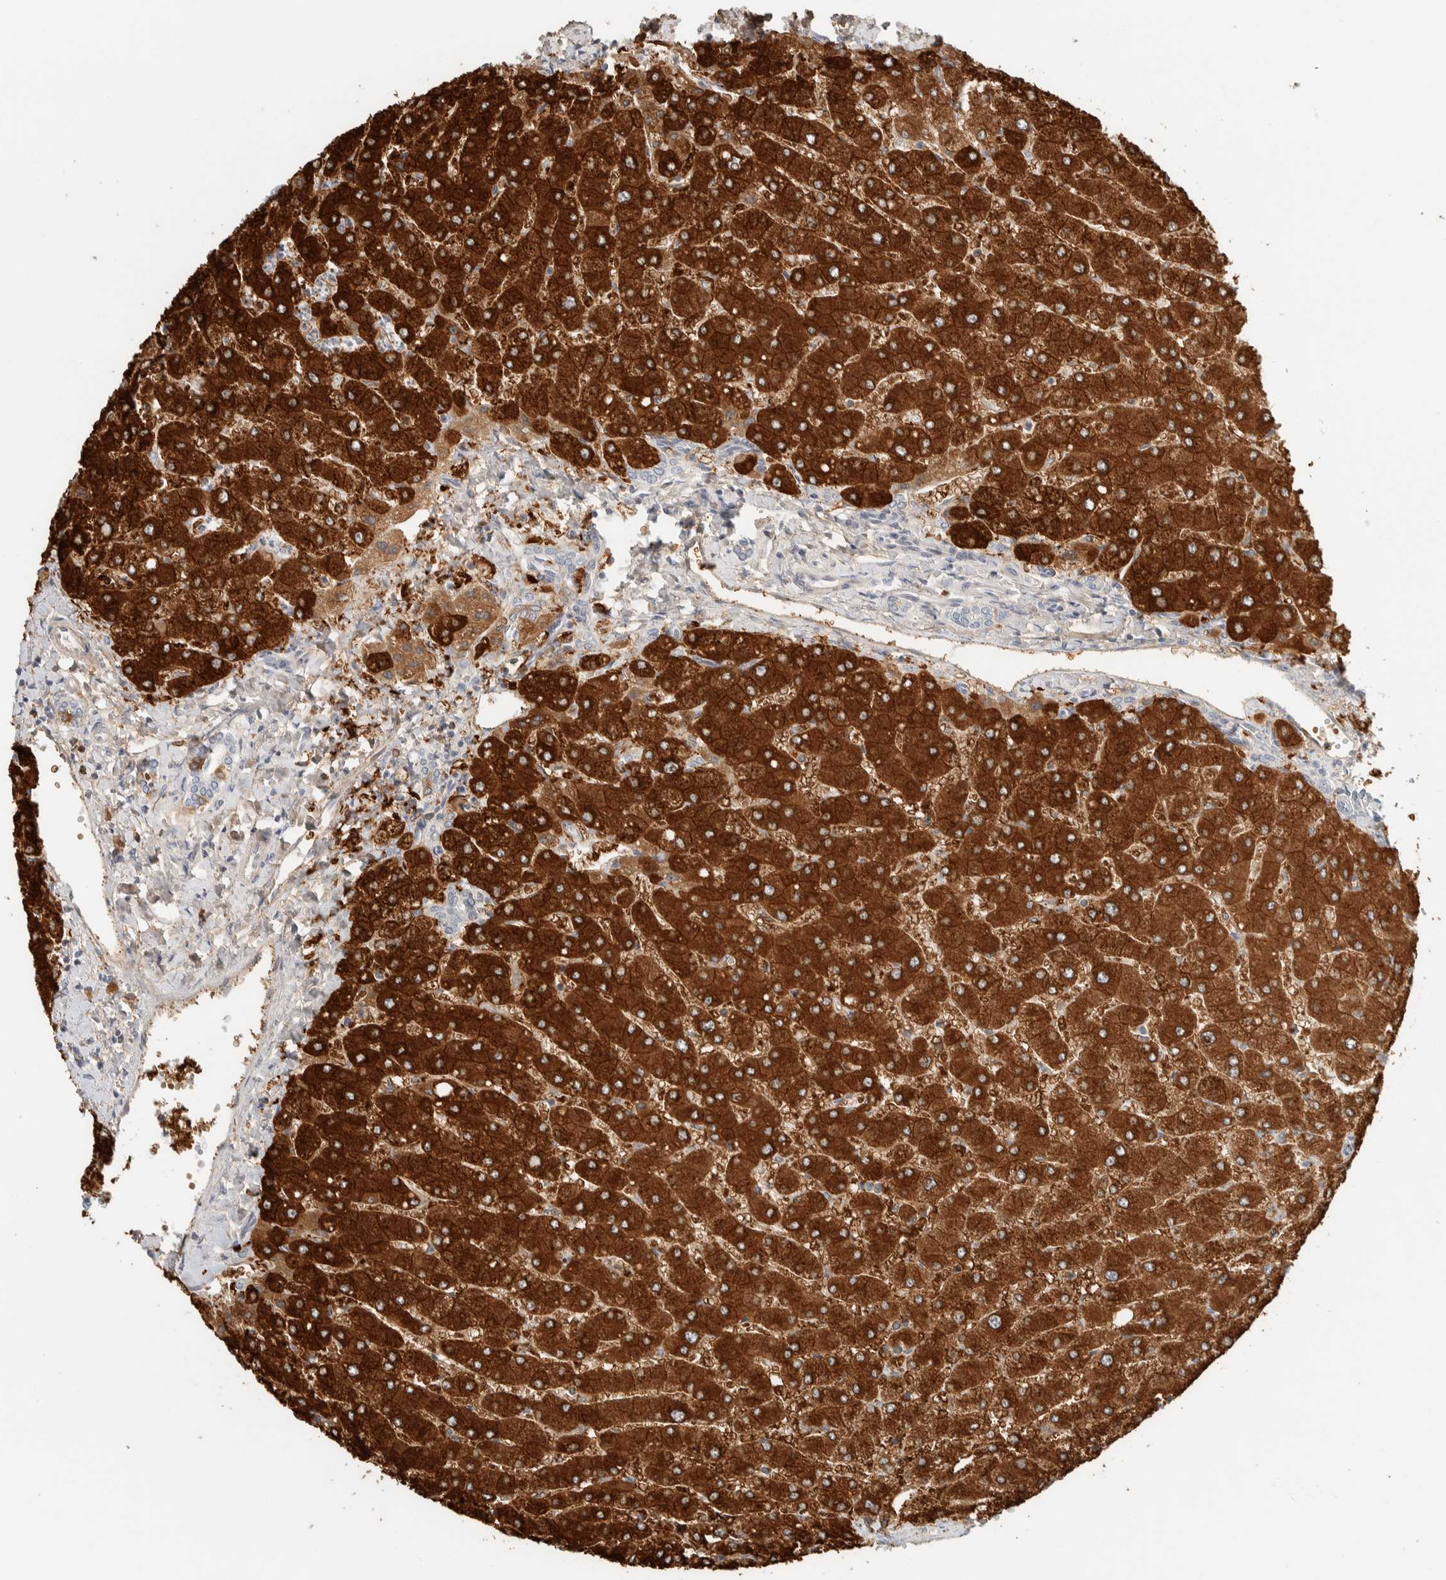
{"staining": {"intensity": "negative", "quantity": "none", "location": "none"}, "tissue": "liver", "cell_type": "Cholangiocytes", "image_type": "normal", "snomed": [{"axis": "morphology", "description": "Normal tissue, NOS"}, {"axis": "topography", "description": "Liver"}], "caption": "Immunohistochemistry (IHC) micrograph of benign liver: human liver stained with DAB displays no significant protein staining in cholangiocytes.", "gene": "ZBTB2", "patient": {"sex": "male", "age": 55}}